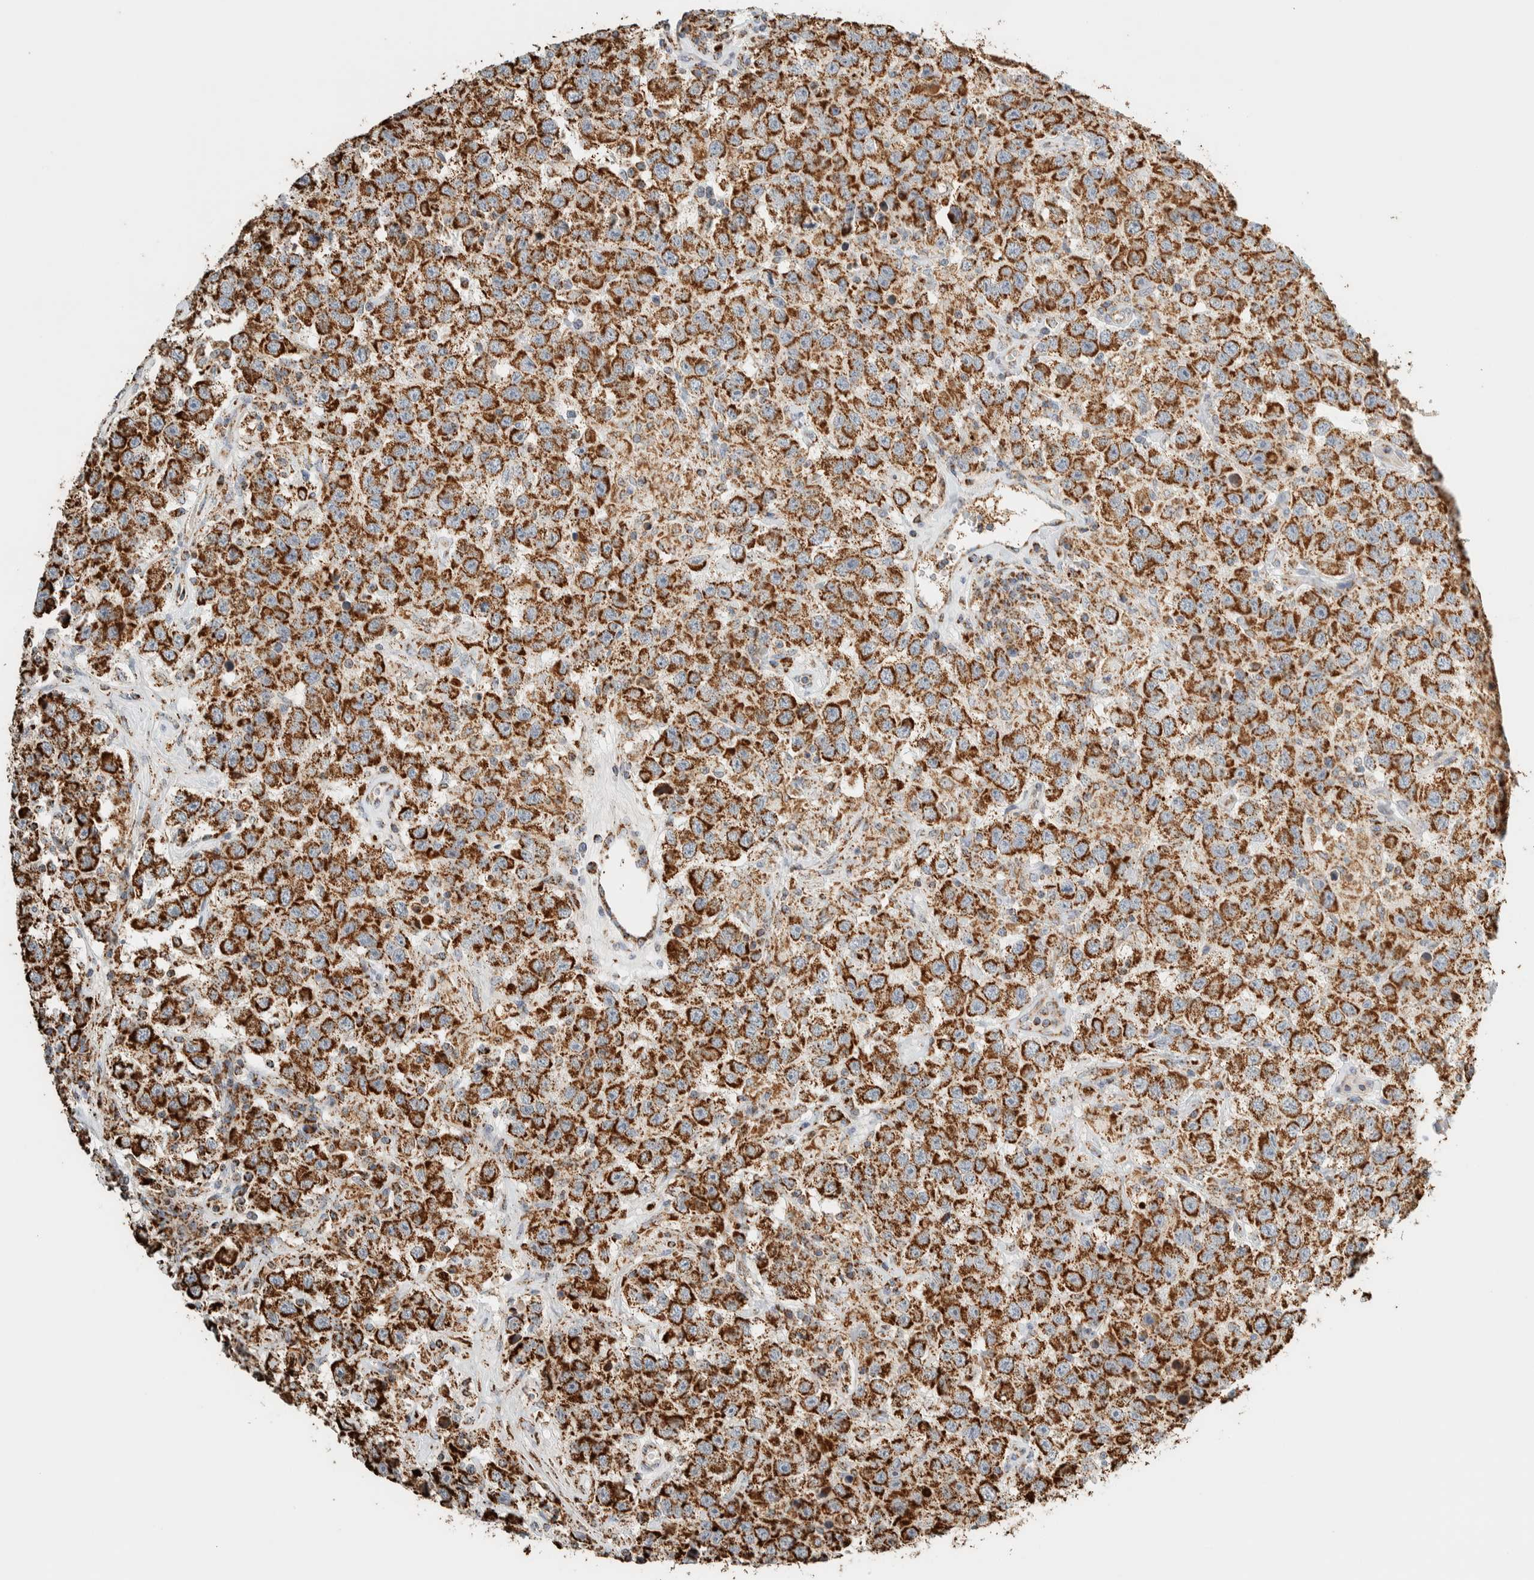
{"staining": {"intensity": "strong", "quantity": ">75%", "location": "cytoplasmic/membranous"}, "tissue": "testis cancer", "cell_type": "Tumor cells", "image_type": "cancer", "snomed": [{"axis": "morphology", "description": "Seminoma, NOS"}, {"axis": "topography", "description": "Testis"}], "caption": "Protein analysis of testis seminoma tissue exhibits strong cytoplasmic/membranous staining in approximately >75% of tumor cells.", "gene": "ZNF454", "patient": {"sex": "male", "age": 41}}